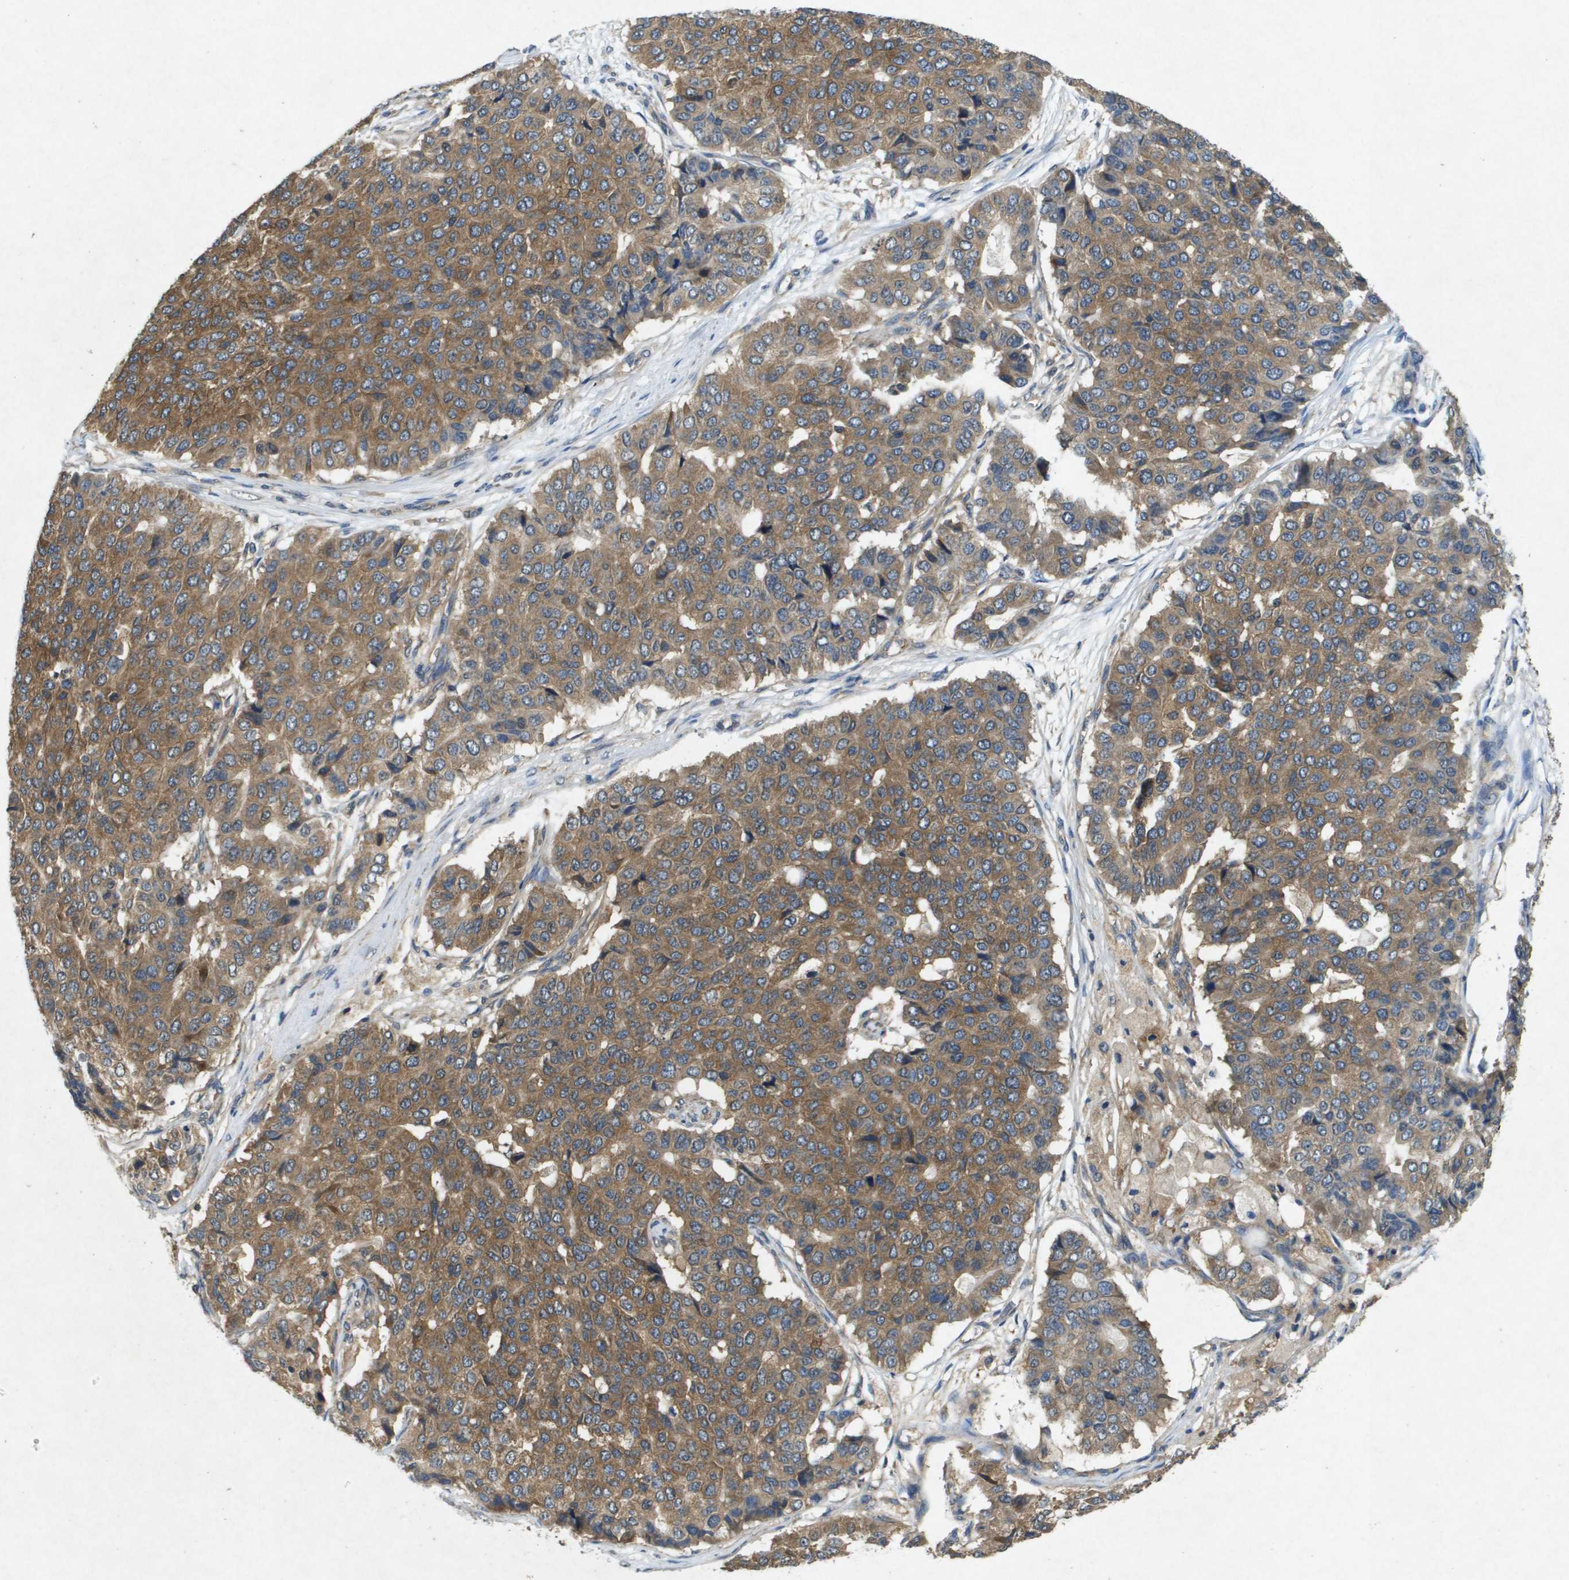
{"staining": {"intensity": "moderate", "quantity": ">75%", "location": "cytoplasmic/membranous"}, "tissue": "pancreatic cancer", "cell_type": "Tumor cells", "image_type": "cancer", "snomed": [{"axis": "morphology", "description": "Adenocarcinoma, NOS"}, {"axis": "topography", "description": "Pancreas"}], "caption": "Immunohistochemistry histopathology image of neoplastic tissue: adenocarcinoma (pancreatic) stained using immunohistochemistry exhibits medium levels of moderate protein expression localized specifically in the cytoplasmic/membranous of tumor cells, appearing as a cytoplasmic/membranous brown color.", "gene": "PTPRT", "patient": {"sex": "male", "age": 50}}